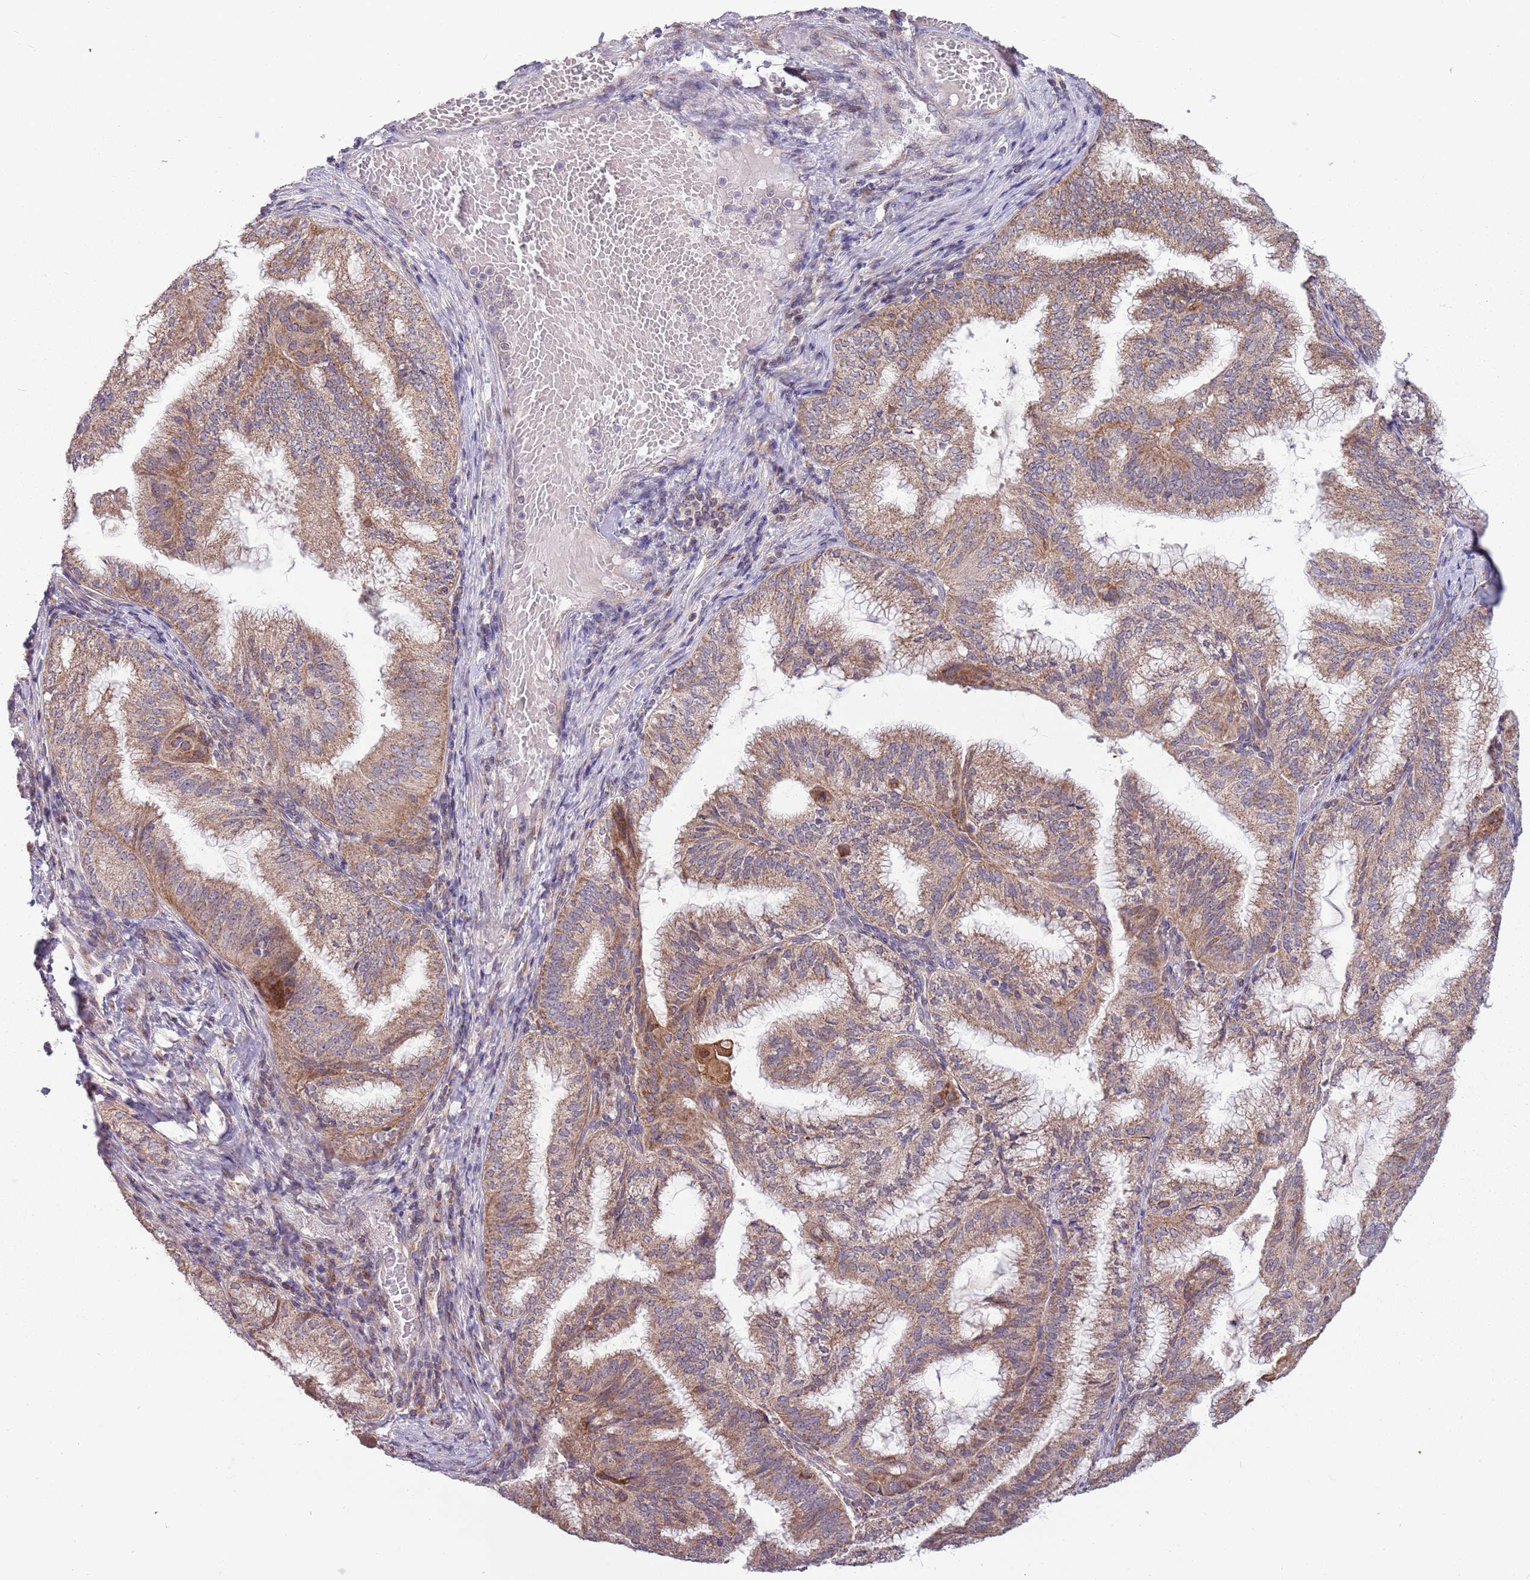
{"staining": {"intensity": "moderate", "quantity": ">75%", "location": "cytoplasmic/membranous"}, "tissue": "endometrial cancer", "cell_type": "Tumor cells", "image_type": "cancer", "snomed": [{"axis": "morphology", "description": "Adenocarcinoma, NOS"}, {"axis": "topography", "description": "Endometrium"}], "caption": "This is a histology image of immunohistochemistry (IHC) staining of adenocarcinoma (endometrial), which shows moderate staining in the cytoplasmic/membranous of tumor cells.", "gene": "RNF181", "patient": {"sex": "female", "age": 49}}